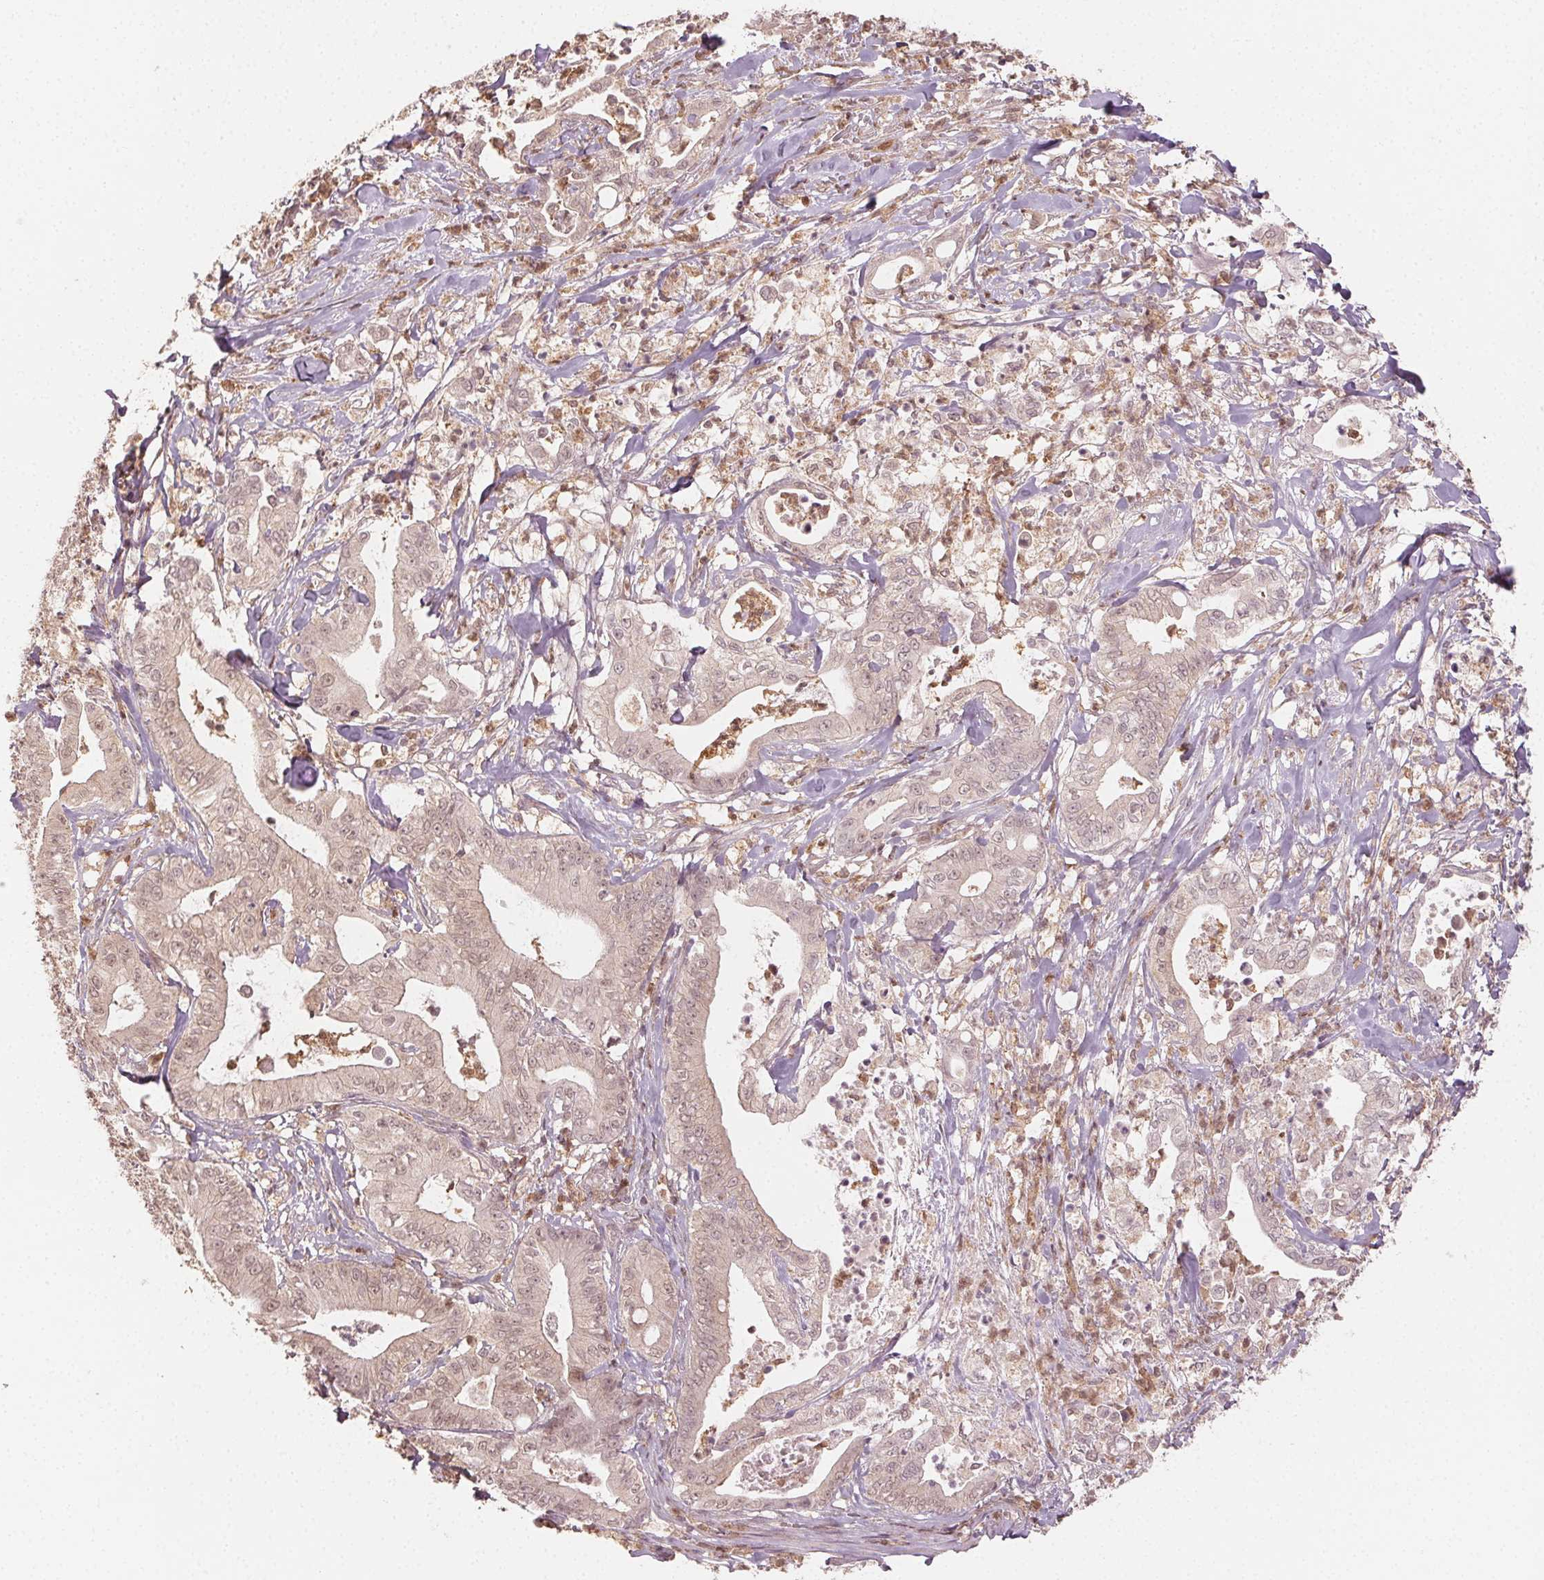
{"staining": {"intensity": "weak", "quantity": ">75%", "location": "cytoplasmic/membranous,nuclear"}, "tissue": "pancreatic cancer", "cell_type": "Tumor cells", "image_type": "cancer", "snomed": [{"axis": "morphology", "description": "Adenocarcinoma, NOS"}, {"axis": "topography", "description": "Pancreas"}], "caption": "Immunohistochemistry histopathology image of human pancreatic cancer (adenocarcinoma) stained for a protein (brown), which shows low levels of weak cytoplasmic/membranous and nuclear expression in about >75% of tumor cells.", "gene": "MAPK14", "patient": {"sex": "male", "age": 71}}